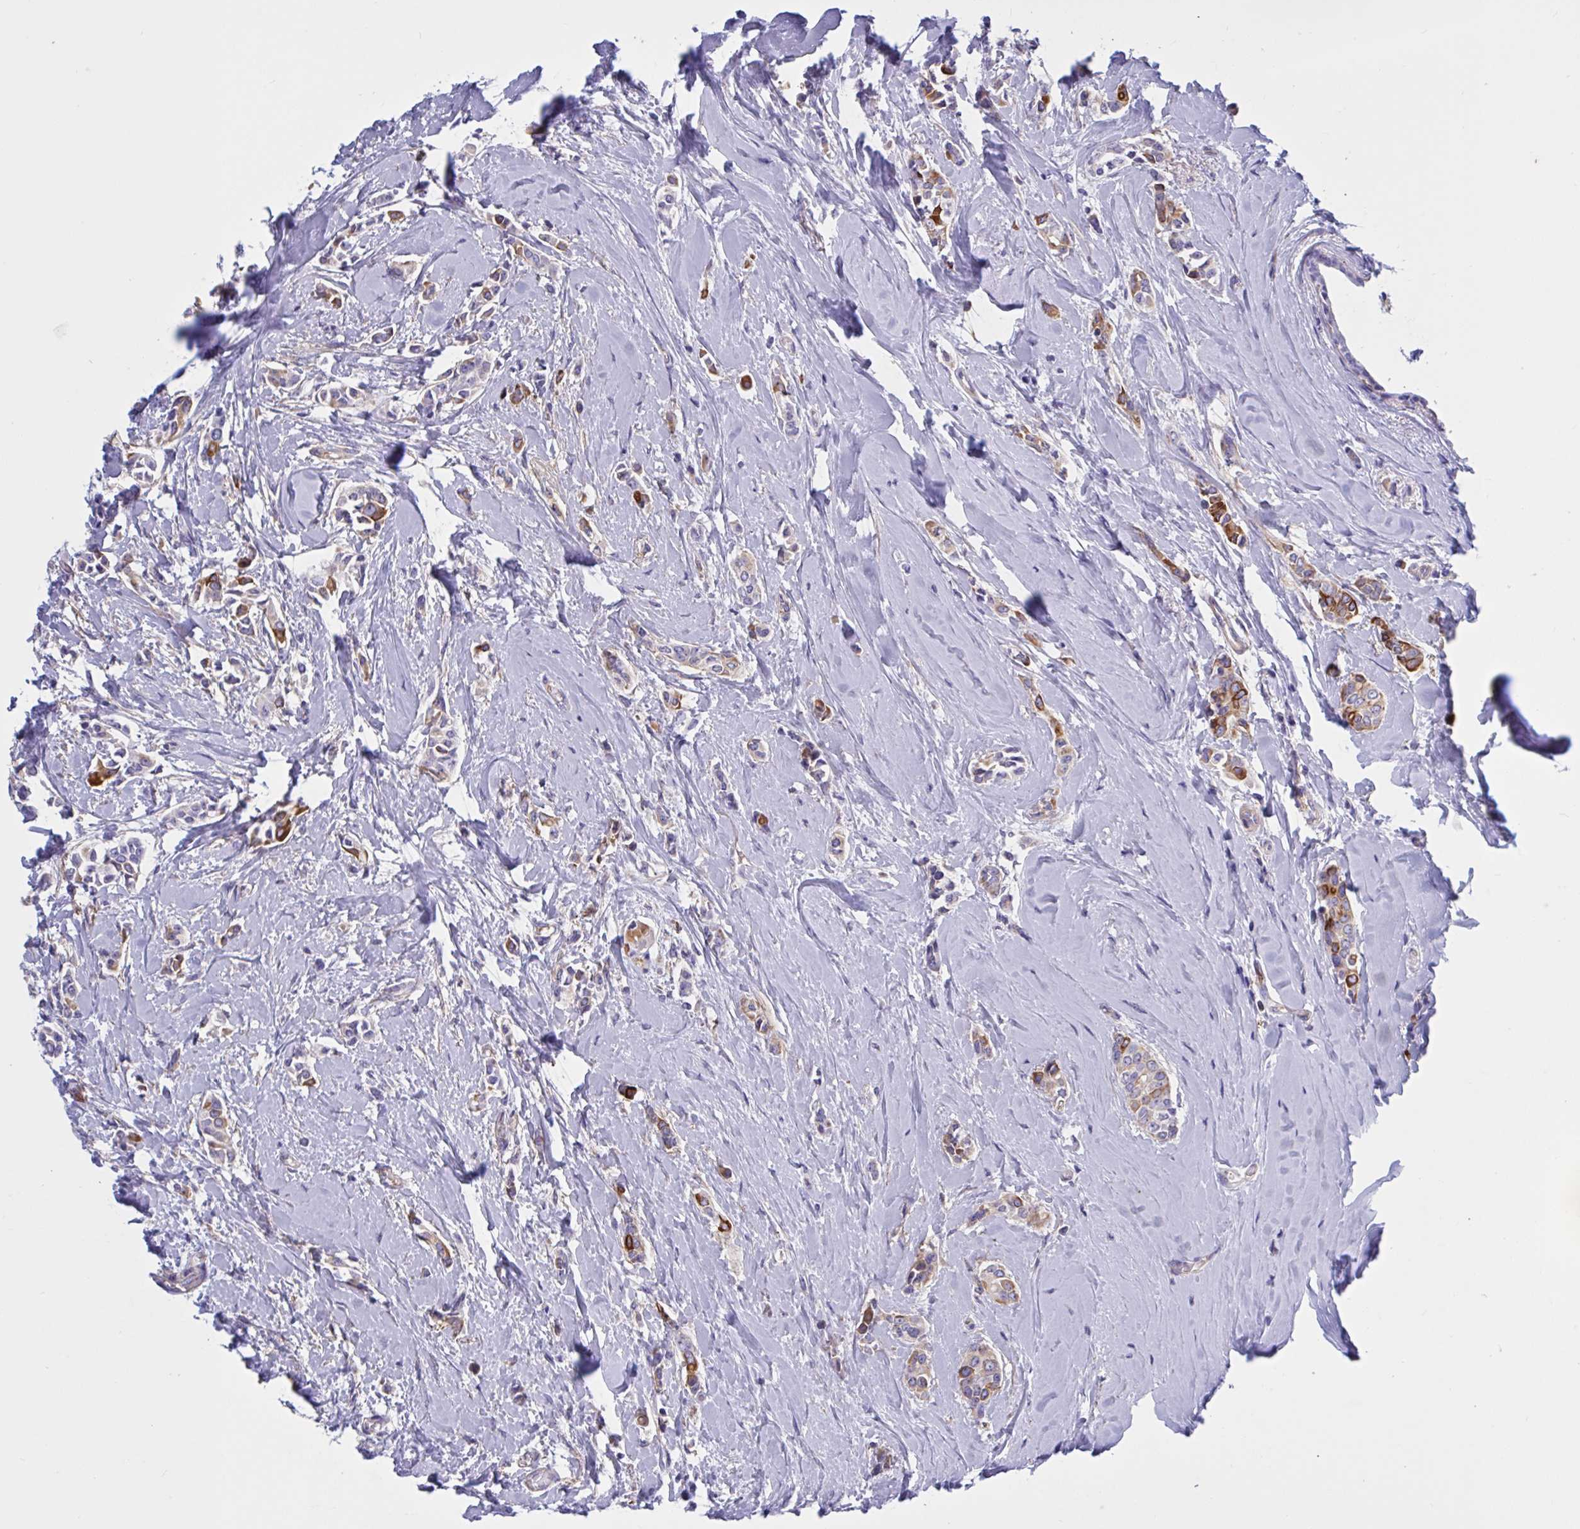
{"staining": {"intensity": "strong", "quantity": "25%-75%", "location": "cytoplasmic/membranous"}, "tissue": "breast cancer", "cell_type": "Tumor cells", "image_type": "cancer", "snomed": [{"axis": "morphology", "description": "Duct carcinoma"}, {"axis": "topography", "description": "Breast"}], "caption": "Immunohistochemistry (IHC) of intraductal carcinoma (breast) shows high levels of strong cytoplasmic/membranous staining in about 25%-75% of tumor cells.", "gene": "SLC66A1", "patient": {"sex": "female", "age": 64}}